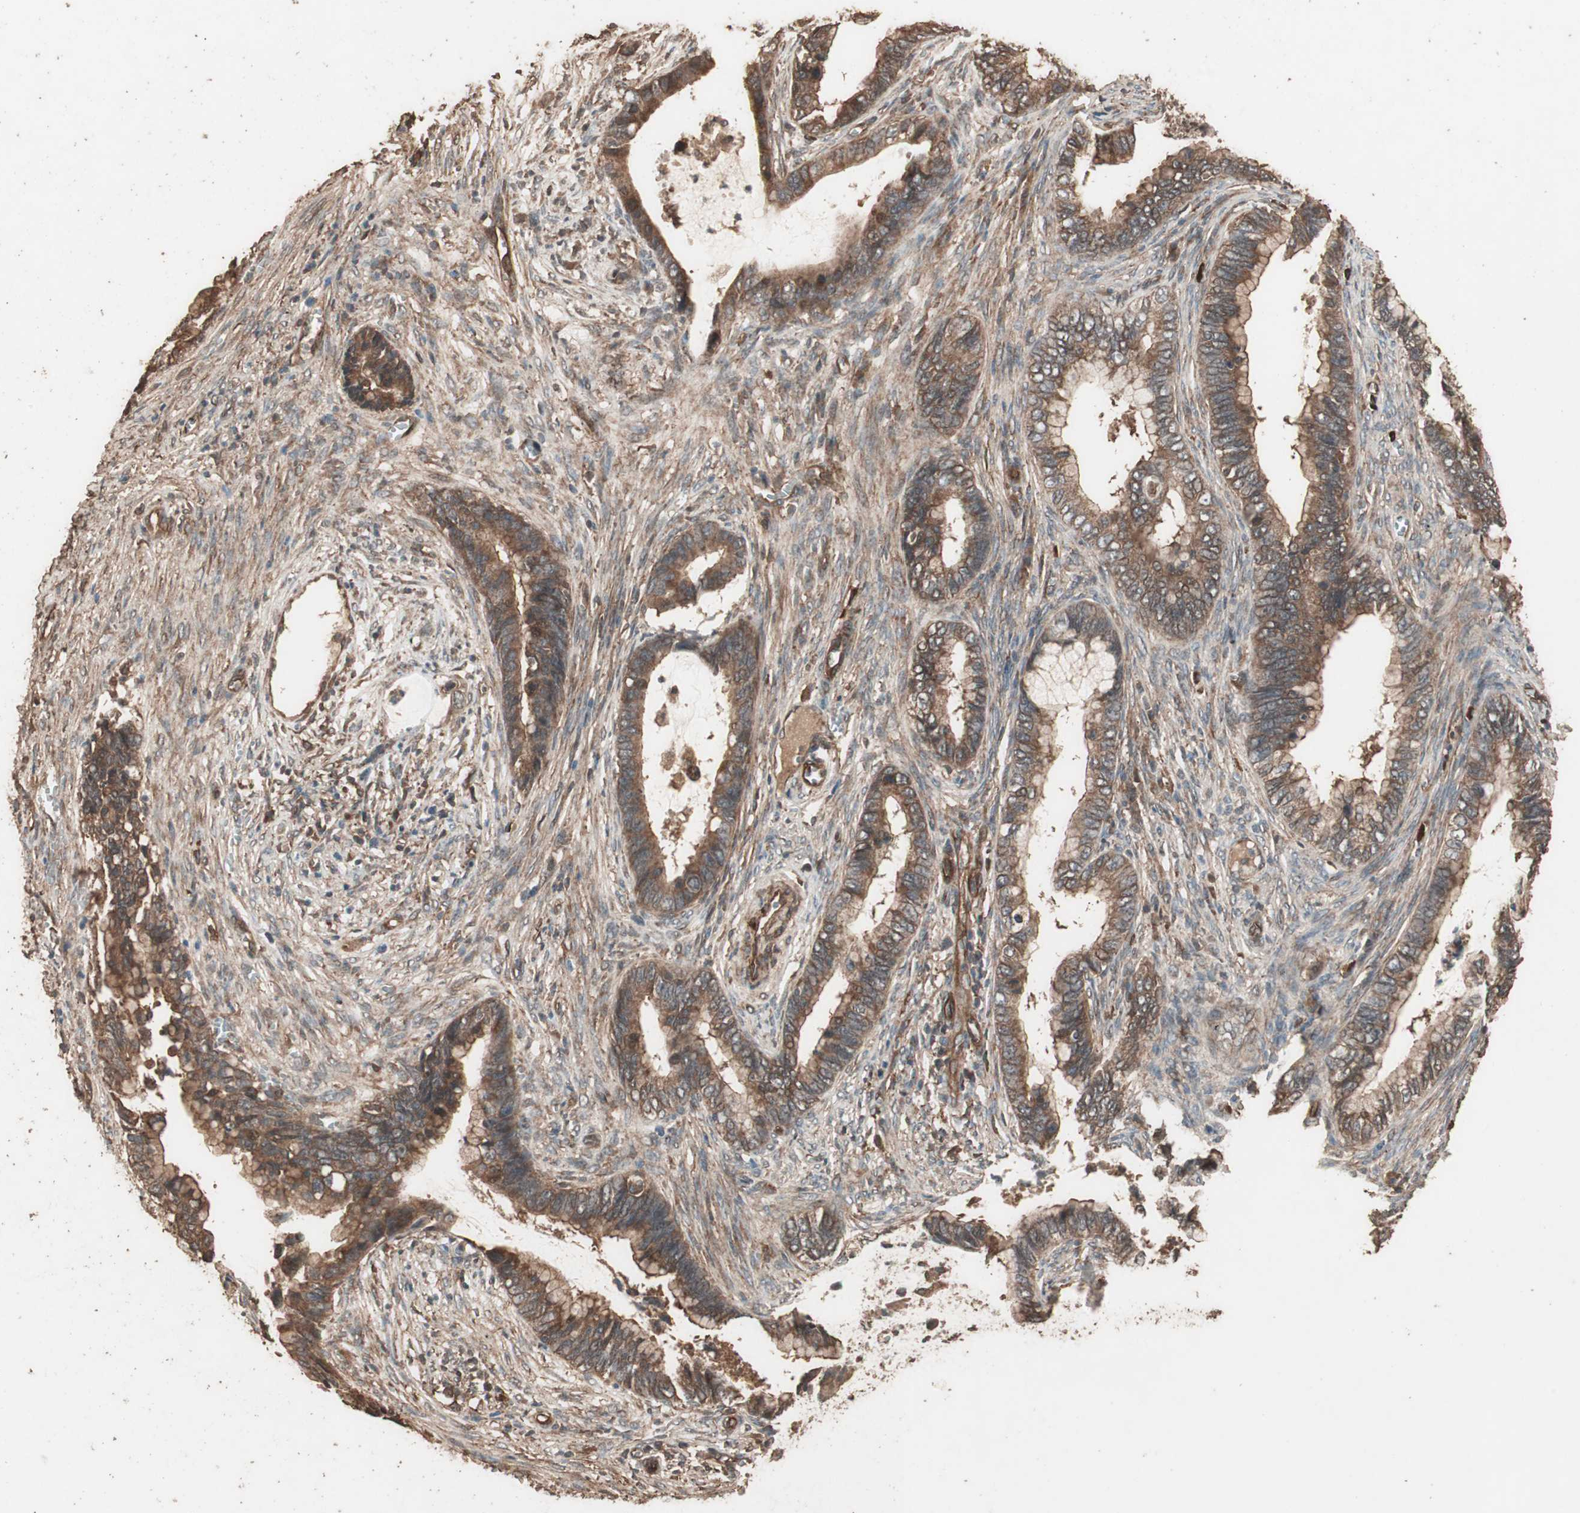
{"staining": {"intensity": "moderate", "quantity": ">75%", "location": "cytoplasmic/membranous"}, "tissue": "cervical cancer", "cell_type": "Tumor cells", "image_type": "cancer", "snomed": [{"axis": "morphology", "description": "Adenocarcinoma, NOS"}, {"axis": "topography", "description": "Cervix"}], "caption": "There is medium levels of moderate cytoplasmic/membranous positivity in tumor cells of cervical adenocarcinoma, as demonstrated by immunohistochemical staining (brown color).", "gene": "CCN4", "patient": {"sex": "female", "age": 44}}